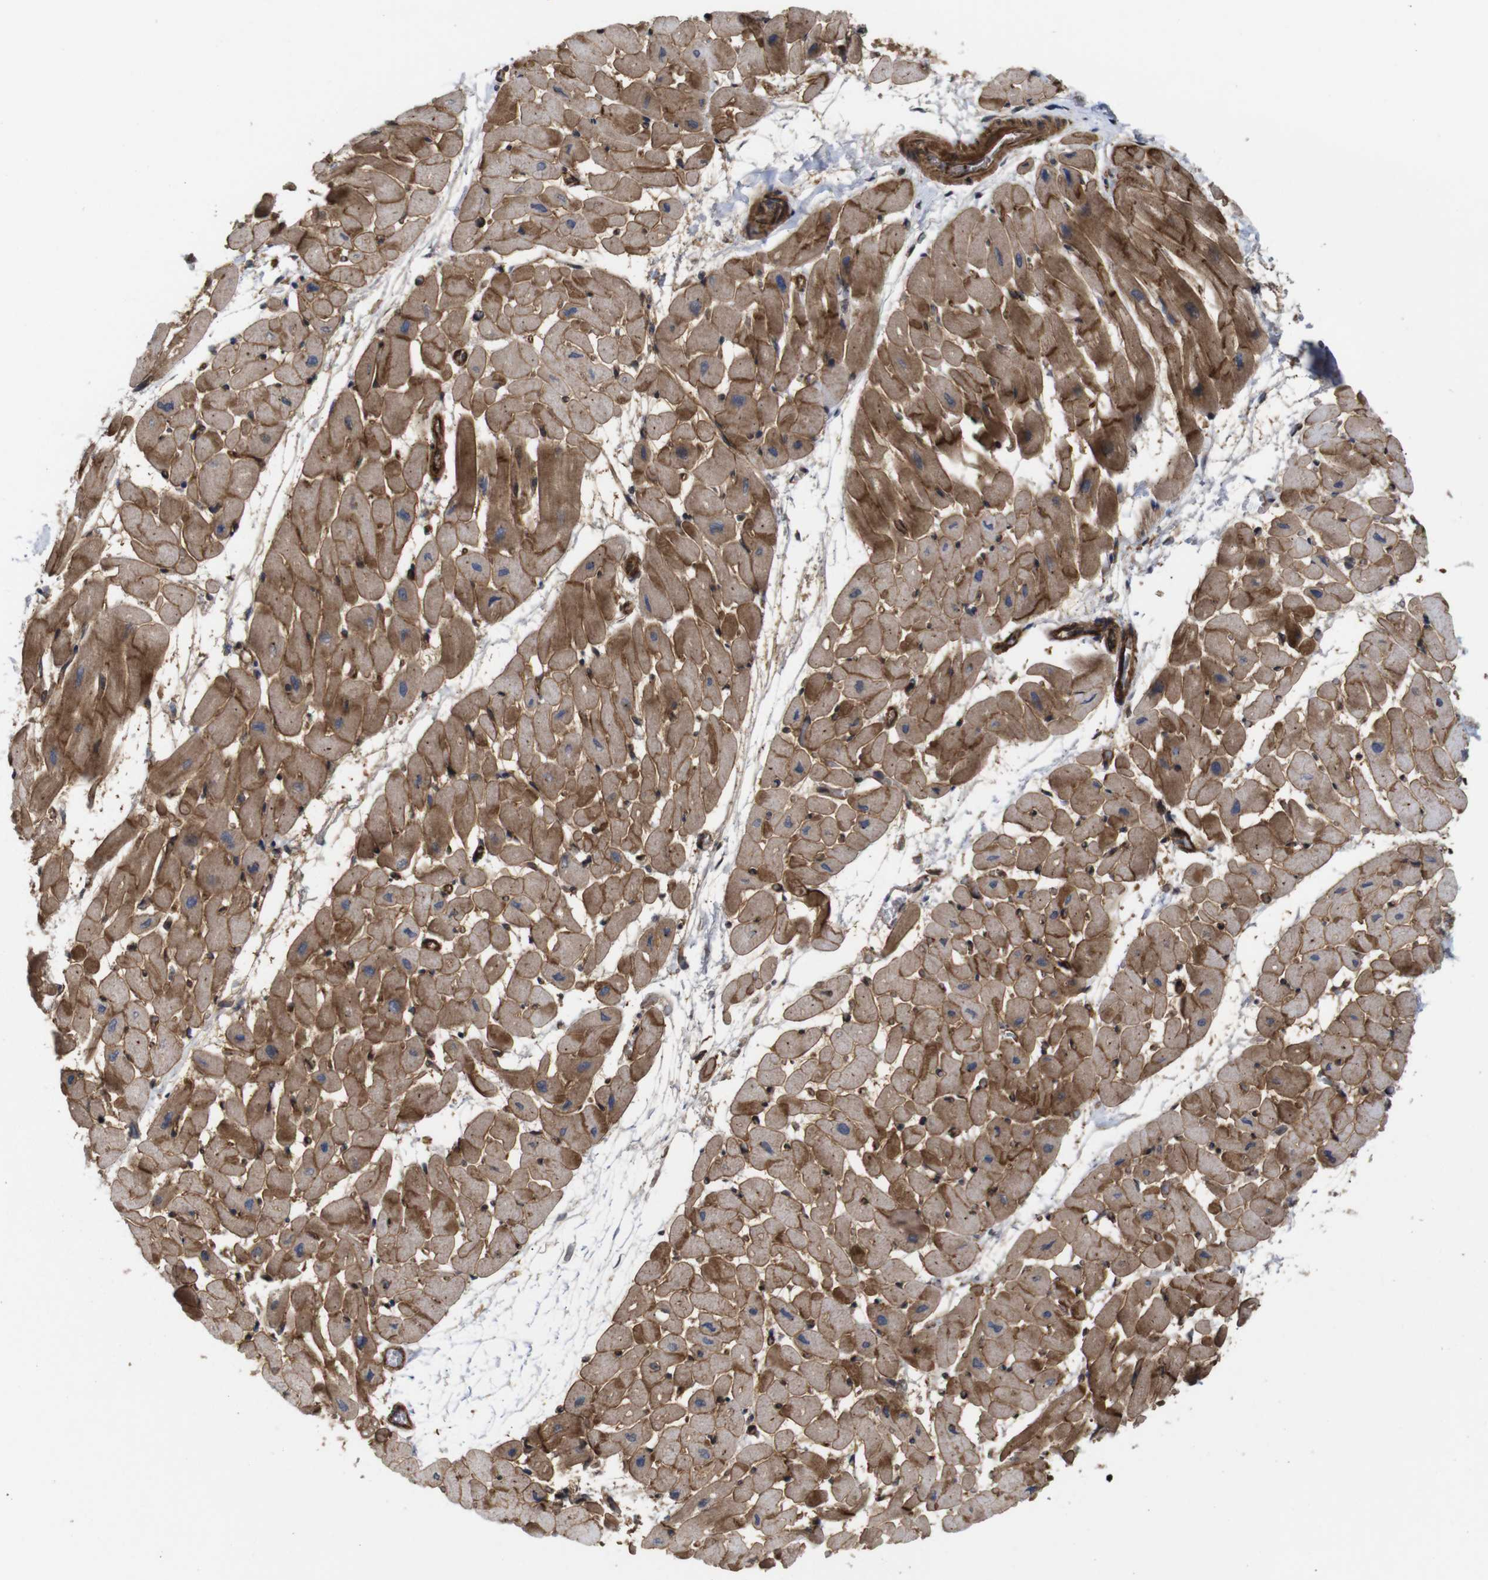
{"staining": {"intensity": "moderate", "quantity": ">75%", "location": "cytoplasmic/membranous"}, "tissue": "heart muscle", "cell_type": "Cardiomyocytes", "image_type": "normal", "snomed": [{"axis": "morphology", "description": "Normal tissue, NOS"}, {"axis": "topography", "description": "Heart"}], "caption": "Protein analysis of unremarkable heart muscle demonstrates moderate cytoplasmic/membranous expression in approximately >75% of cardiomyocytes. The staining was performed using DAB (3,3'-diaminobenzidine), with brown indicating positive protein expression. Nuclei are stained blue with hematoxylin.", "gene": "NANOS1", "patient": {"sex": "male", "age": 45}}